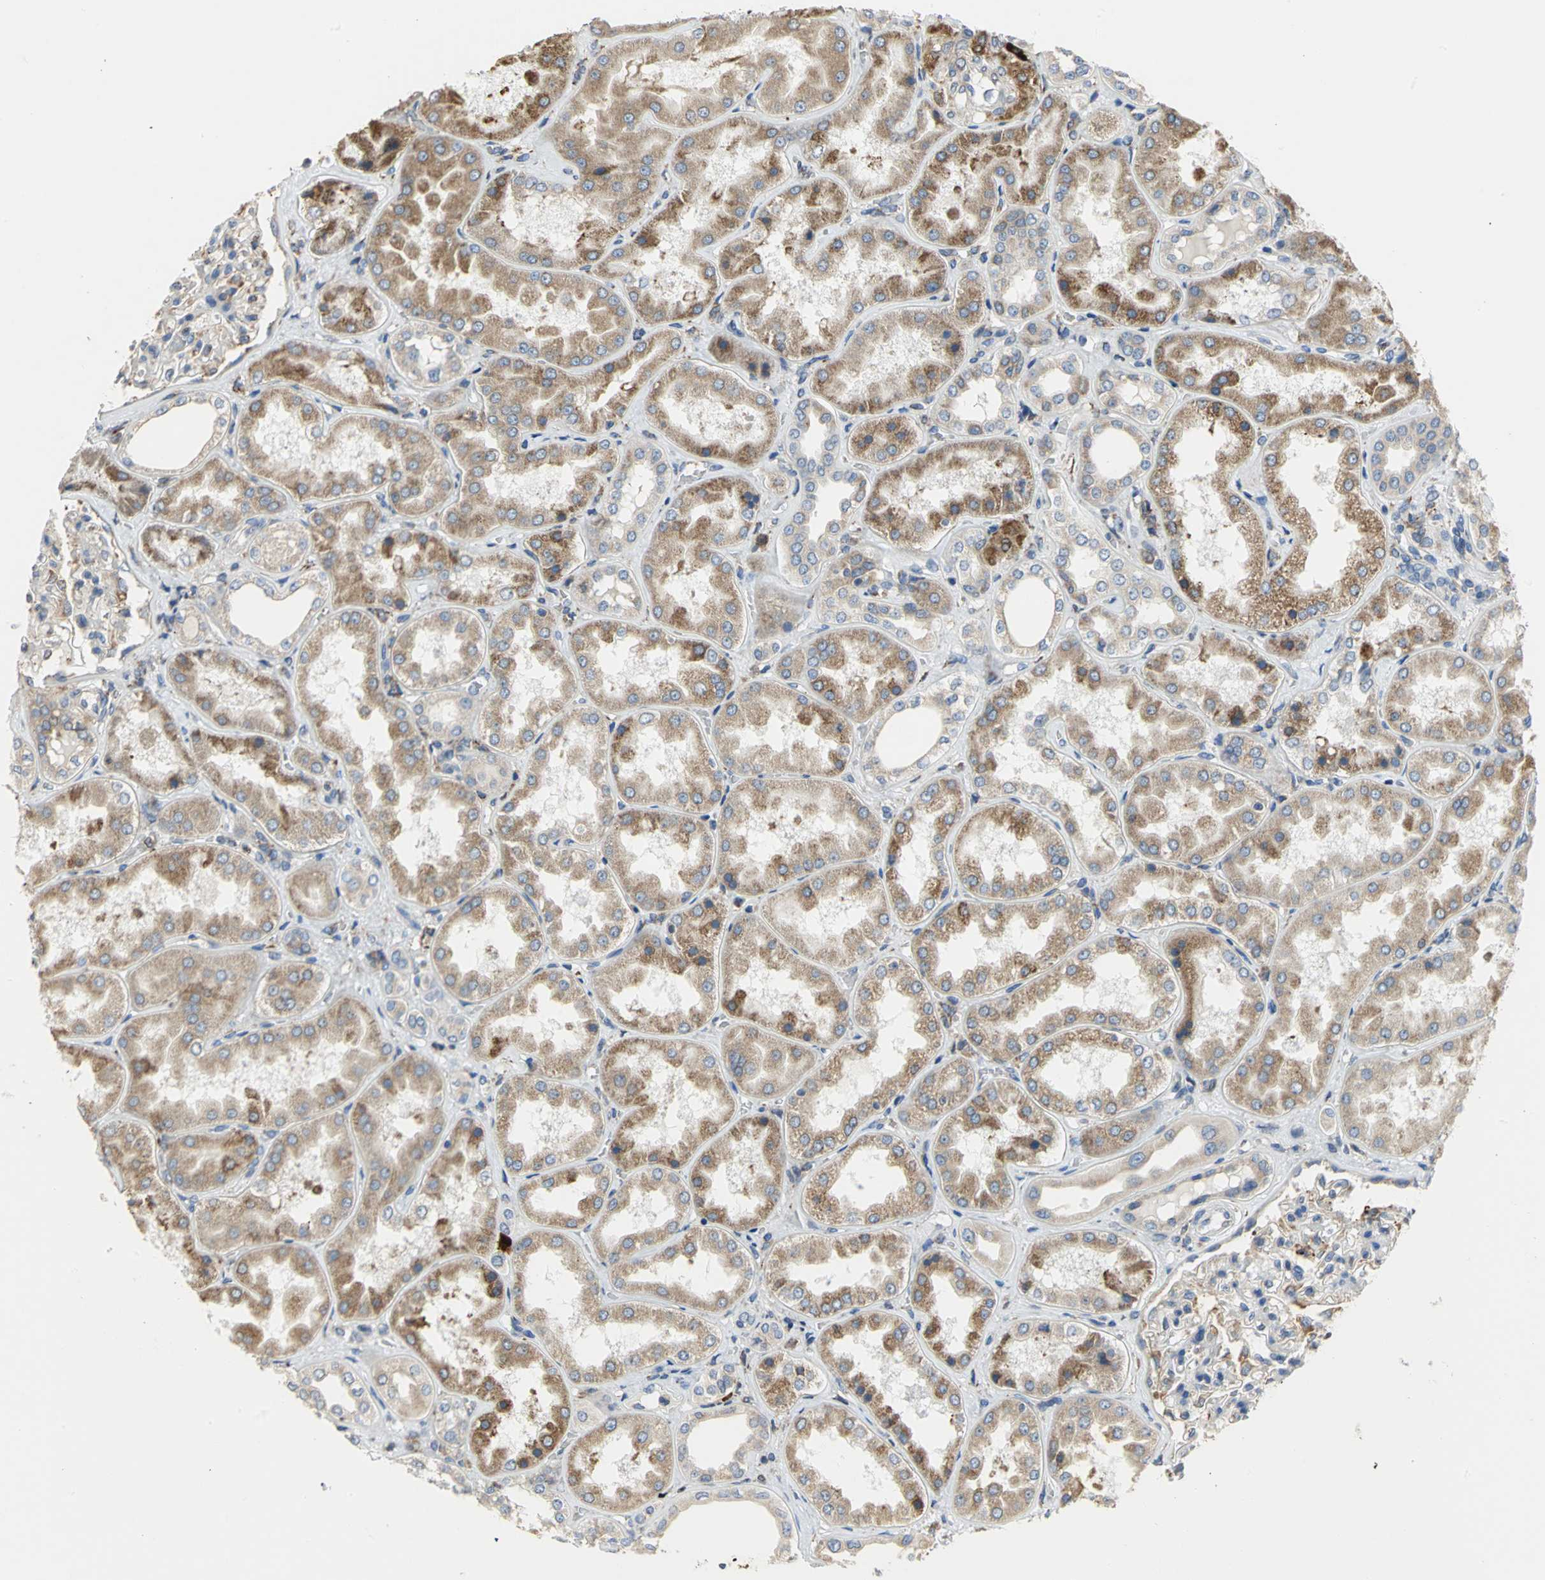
{"staining": {"intensity": "weak", "quantity": "25%-75%", "location": "cytoplasmic/membranous"}, "tissue": "kidney", "cell_type": "Cells in glomeruli", "image_type": "normal", "snomed": [{"axis": "morphology", "description": "Normal tissue, NOS"}, {"axis": "topography", "description": "Kidney"}], "caption": "IHC (DAB) staining of unremarkable kidney displays weak cytoplasmic/membranous protein staining in about 25%-75% of cells in glomeruli.", "gene": "SDF2L1", "patient": {"sex": "female", "age": 56}}